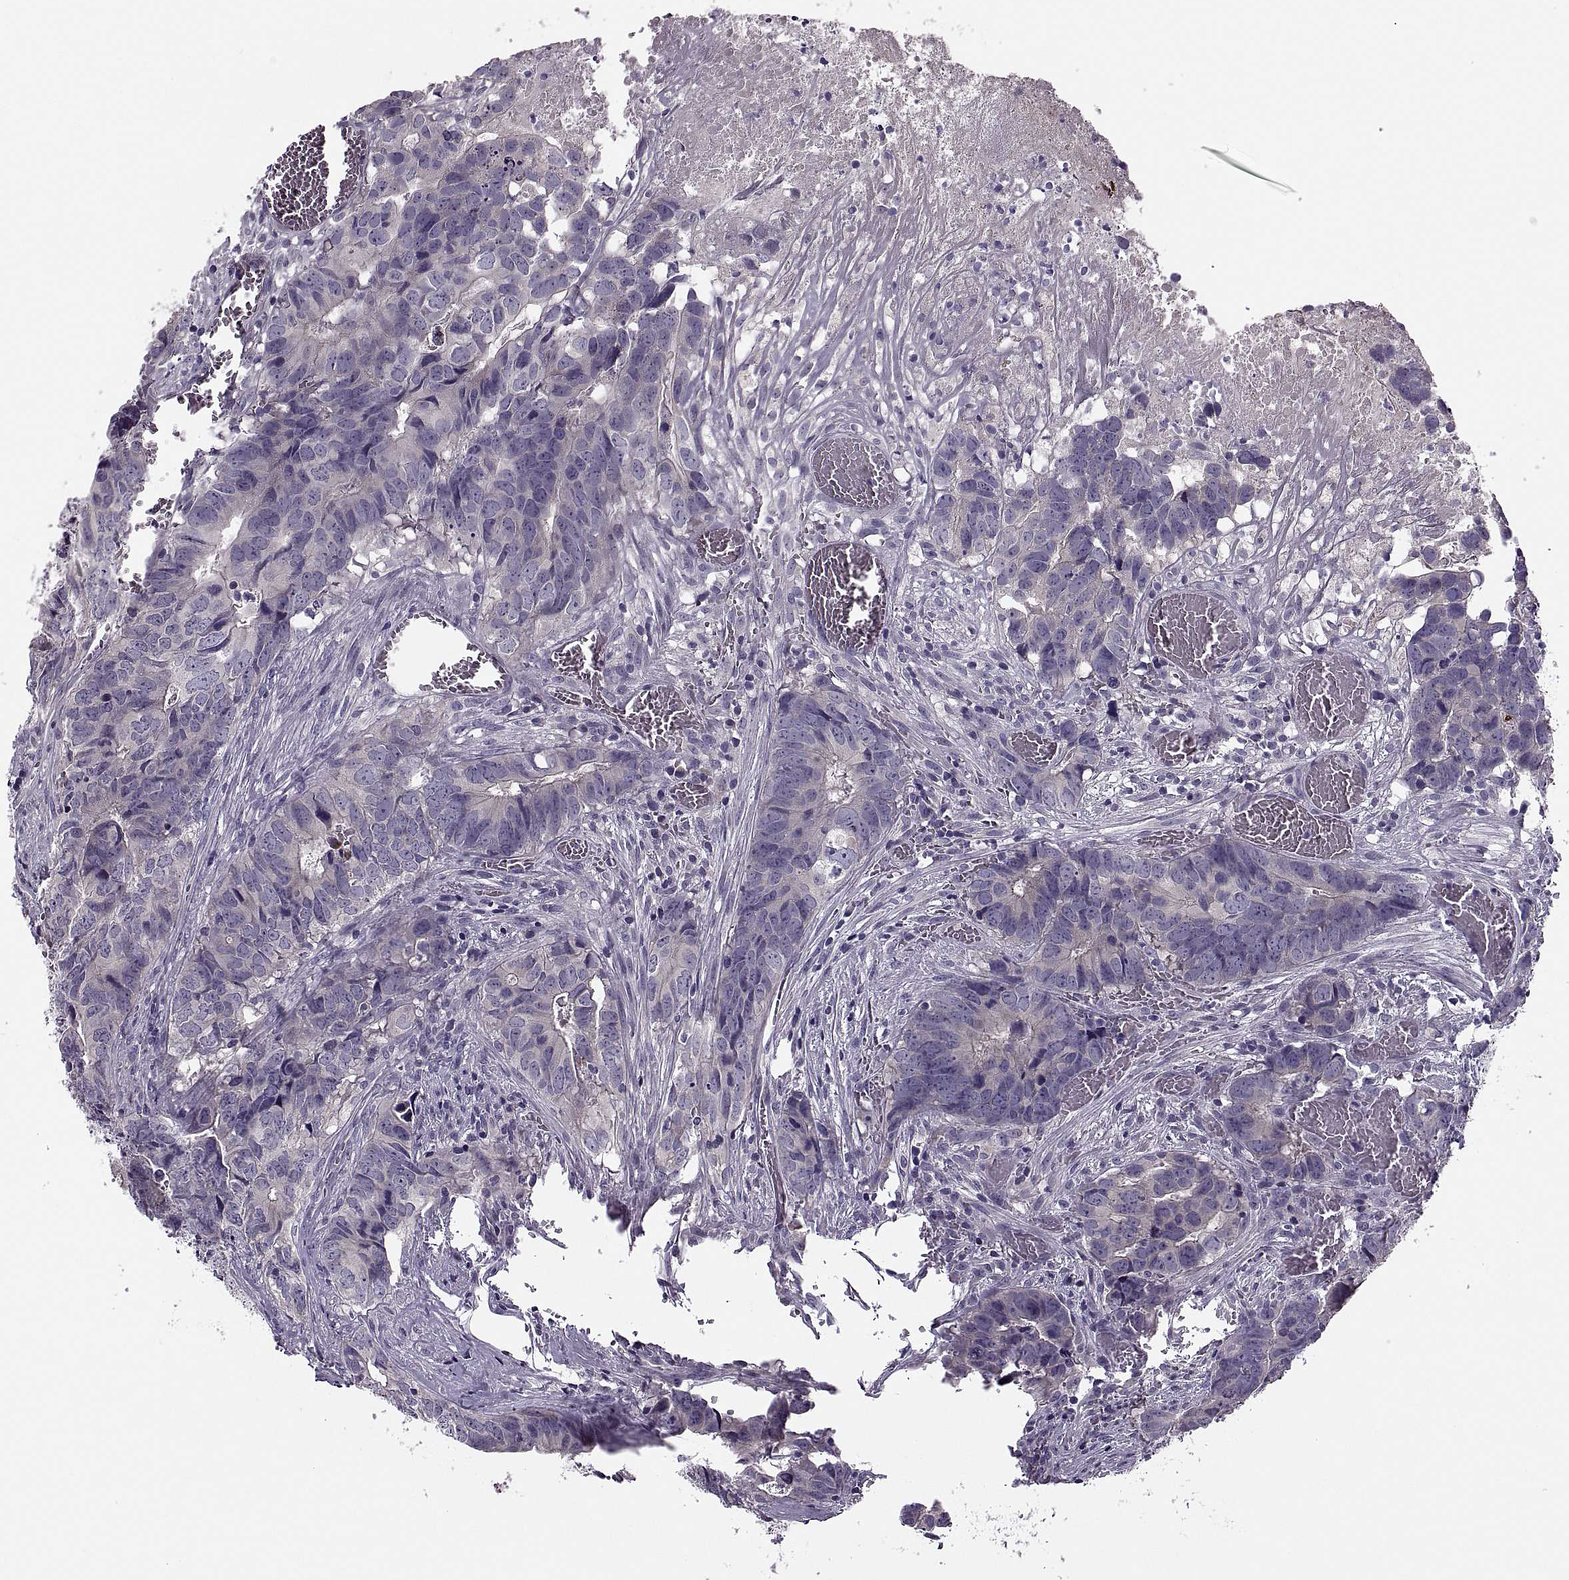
{"staining": {"intensity": "negative", "quantity": "none", "location": "none"}, "tissue": "colorectal cancer", "cell_type": "Tumor cells", "image_type": "cancer", "snomed": [{"axis": "morphology", "description": "Adenocarcinoma, NOS"}, {"axis": "topography", "description": "Colon"}], "caption": "A high-resolution photomicrograph shows immunohistochemistry staining of colorectal adenocarcinoma, which displays no significant positivity in tumor cells.", "gene": "PRSS54", "patient": {"sex": "female", "age": 82}}